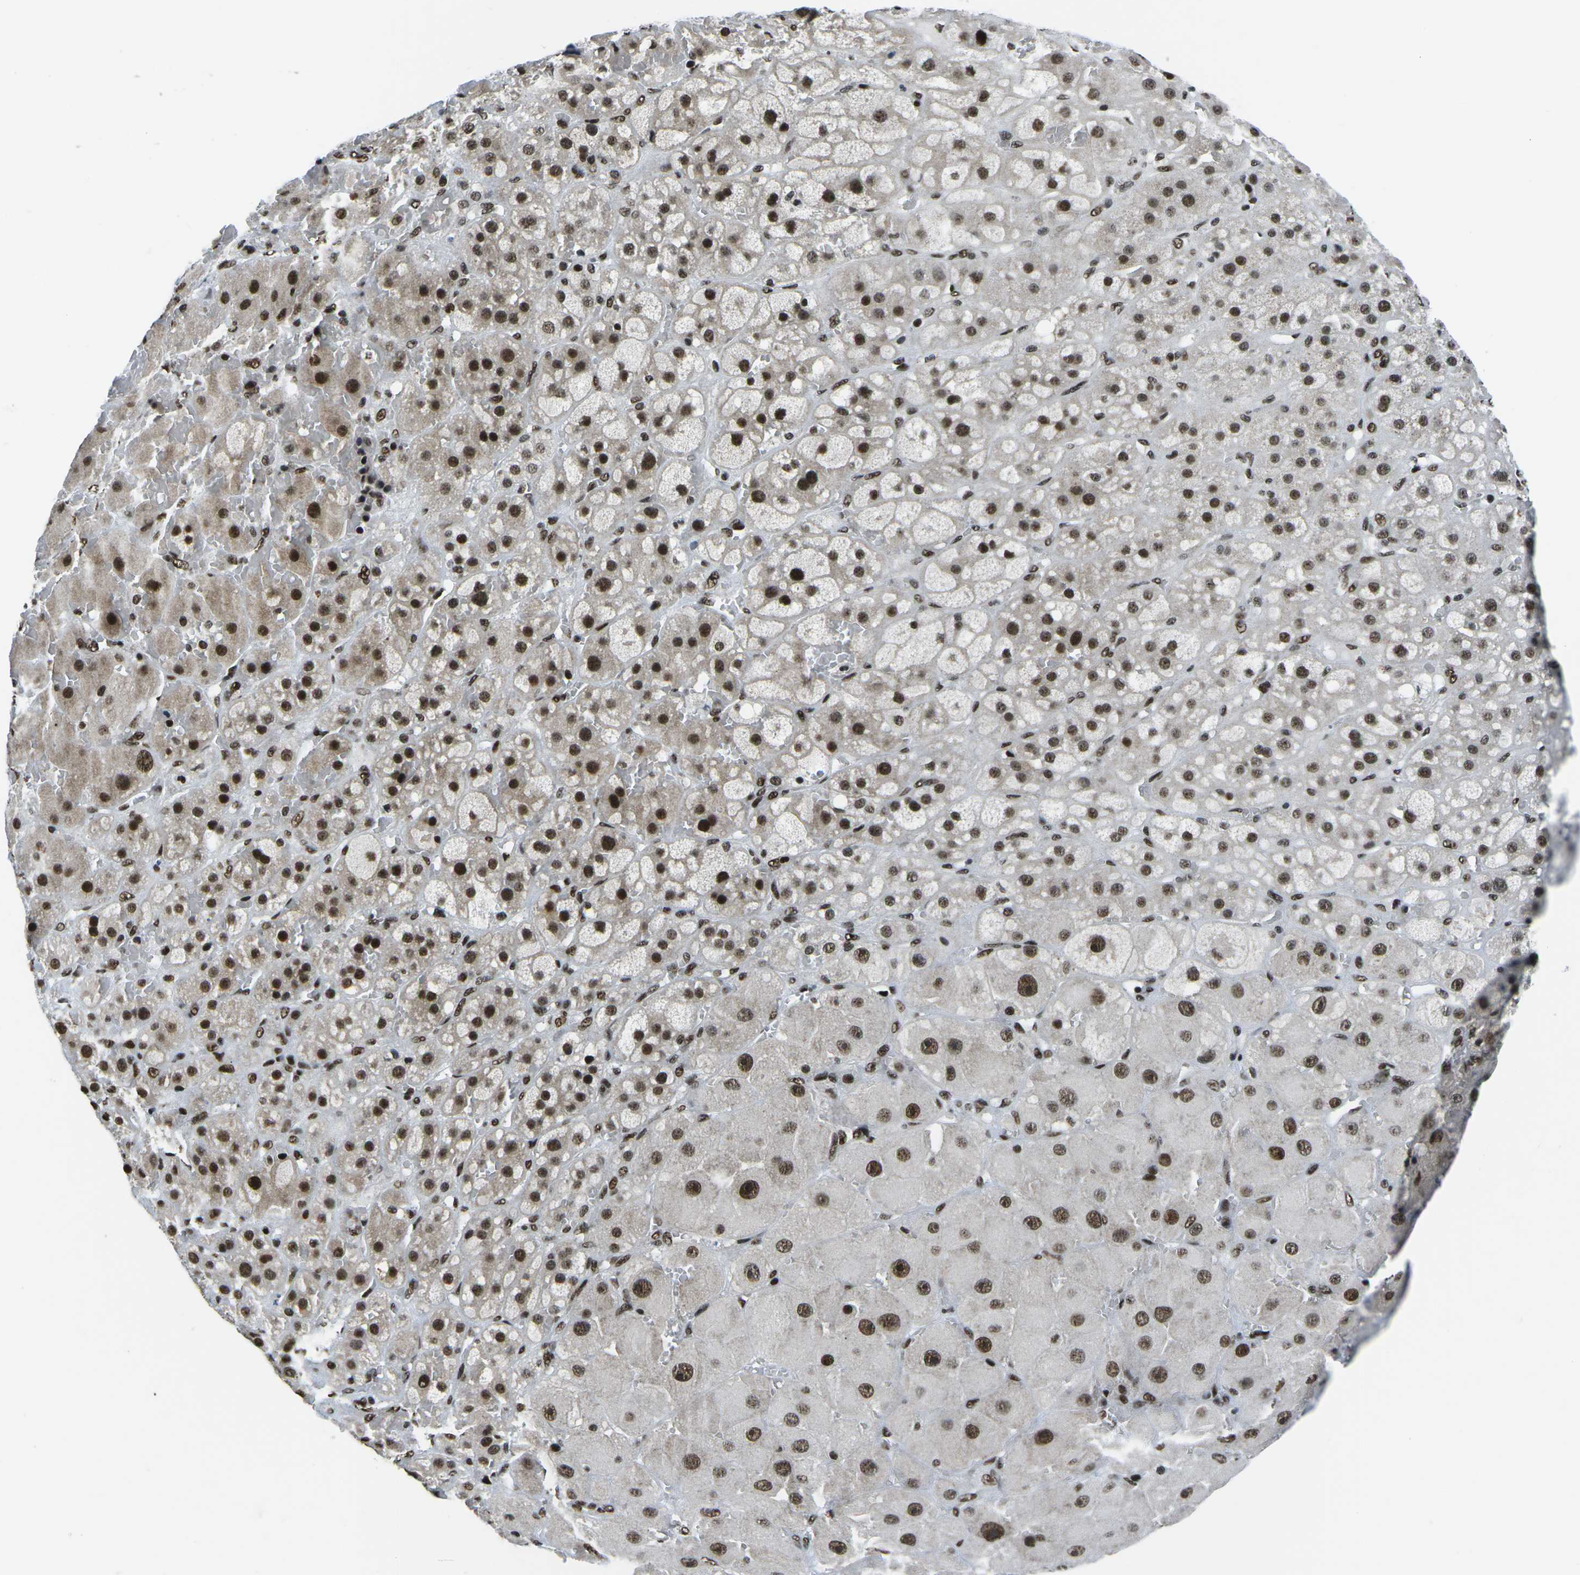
{"staining": {"intensity": "strong", "quantity": ">75%", "location": "nuclear"}, "tissue": "adrenal gland", "cell_type": "Glandular cells", "image_type": "normal", "snomed": [{"axis": "morphology", "description": "Normal tissue, NOS"}, {"axis": "topography", "description": "Adrenal gland"}], "caption": "Protein expression analysis of normal human adrenal gland reveals strong nuclear positivity in approximately >75% of glandular cells.", "gene": "RBL2", "patient": {"sex": "female", "age": 47}}